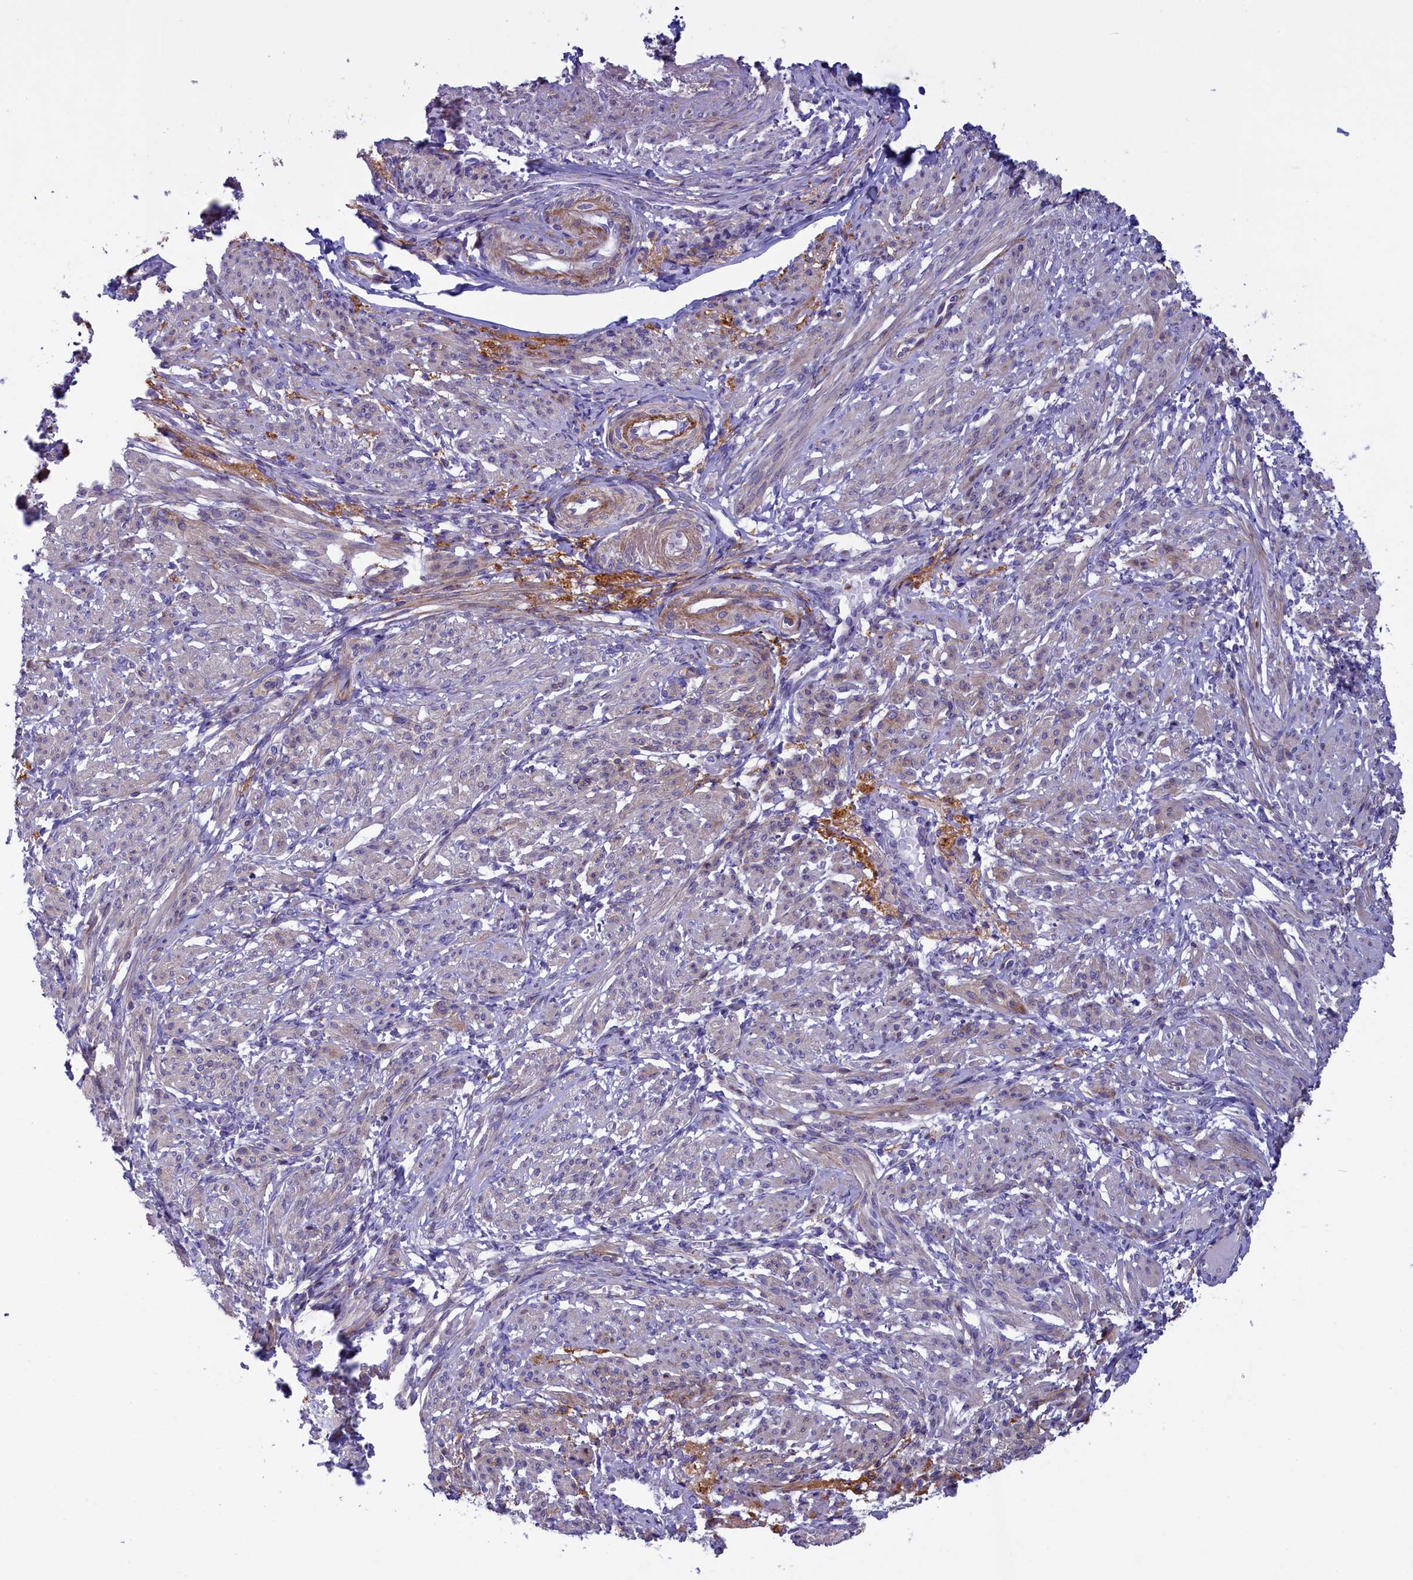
{"staining": {"intensity": "weak", "quantity": "<25%", "location": "cytoplasmic/membranous"}, "tissue": "smooth muscle", "cell_type": "Smooth muscle cells", "image_type": "normal", "snomed": [{"axis": "morphology", "description": "Normal tissue, NOS"}, {"axis": "topography", "description": "Smooth muscle"}], "caption": "An image of human smooth muscle is negative for staining in smooth muscle cells. The staining was performed using DAB (3,3'-diaminobenzidine) to visualize the protein expression in brown, while the nuclei were stained in blue with hematoxylin (Magnification: 20x).", "gene": "LOXL1", "patient": {"sex": "female", "age": 39}}